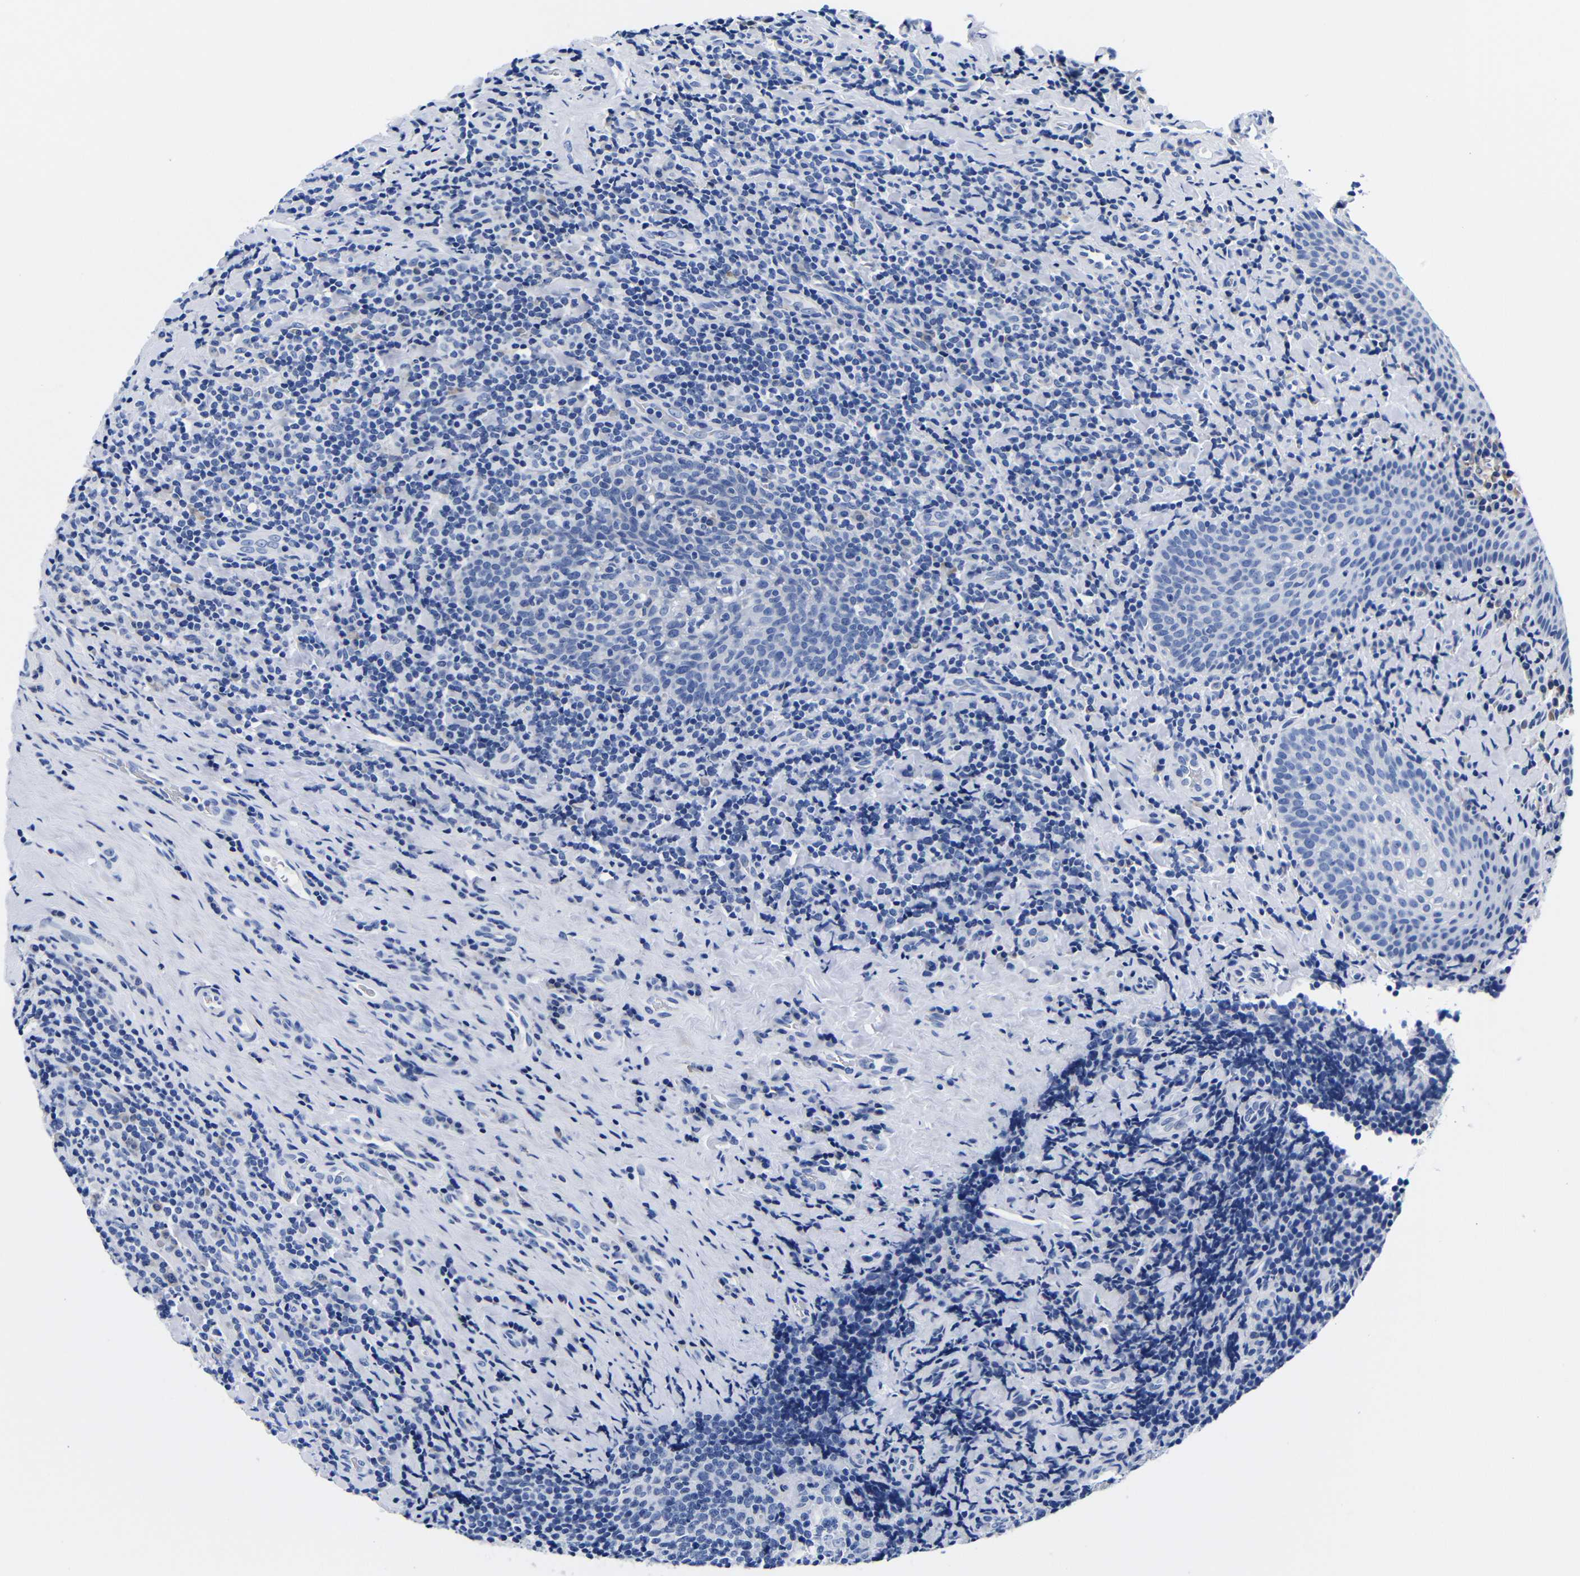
{"staining": {"intensity": "negative", "quantity": "none", "location": "none"}, "tissue": "tonsil", "cell_type": "Germinal center cells", "image_type": "normal", "snomed": [{"axis": "morphology", "description": "Normal tissue, NOS"}, {"axis": "topography", "description": "Tonsil"}], "caption": "DAB (3,3'-diaminobenzidine) immunohistochemical staining of normal human tonsil demonstrates no significant positivity in germinal center cells.", "gene": "CLEC4G", "patient": {"sex": "male", "age": 17}}